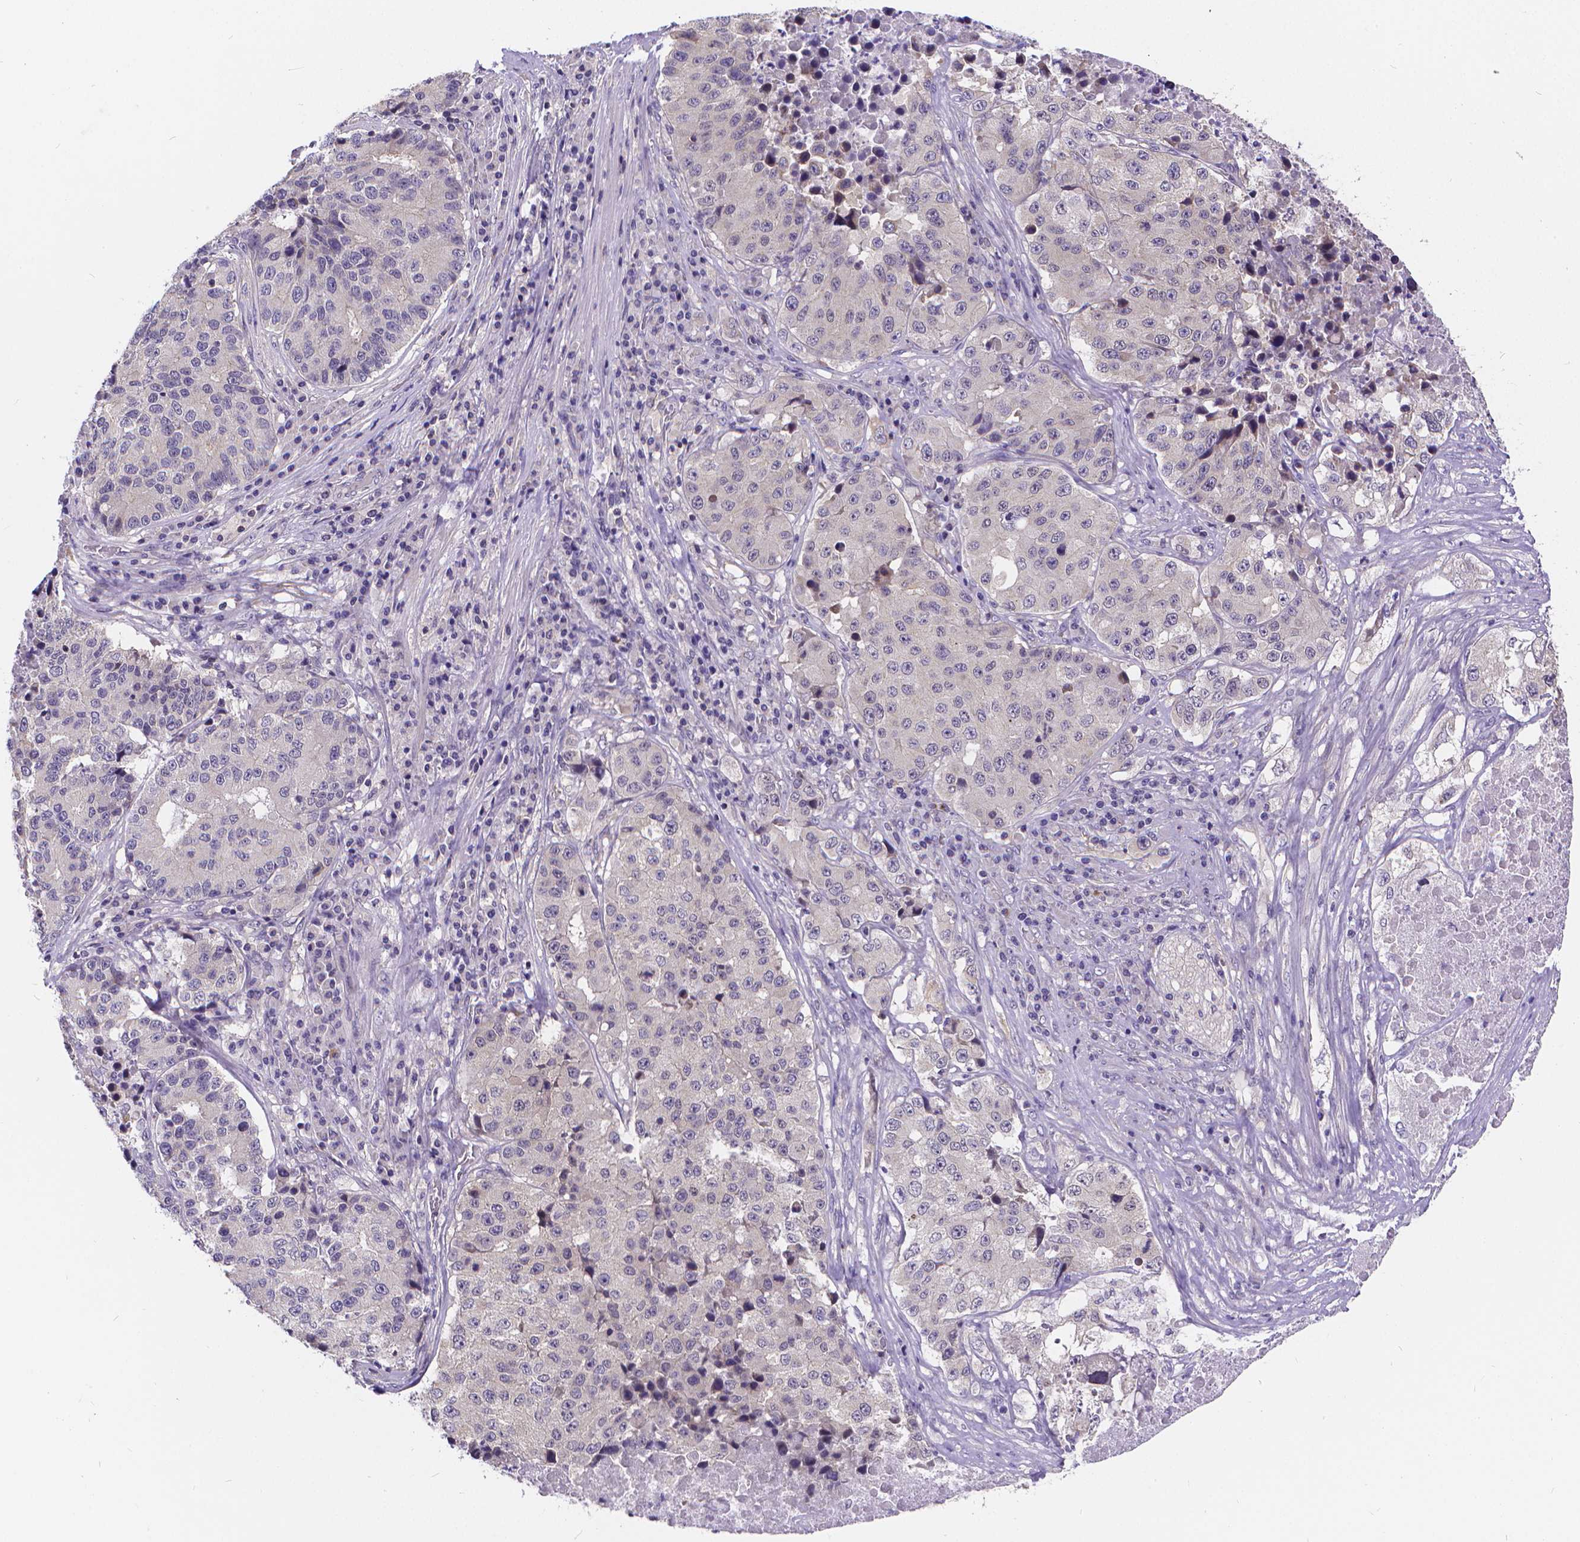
{"staining": {"intensity": "negative", "quantity": "none", "location": "none"}, "tissue": "stomach cancer", "cell_type": "Tumor cells", "image_type": "cancer", "snomed": [{"axis": "morphology", "description": "Adenocarcinoma, NOS"}, {"axis": "topography", "description": "Stomach"}], "caption": "Immunohistochemistry (IHC) histopathology image of neoplastic tissue: stomach cancer (adenocarcinoma) stained with DAB shows no significant protein expression in tumor cells.", "gene": "GLRB", "patient": {"sex": "male", "age": 71}}